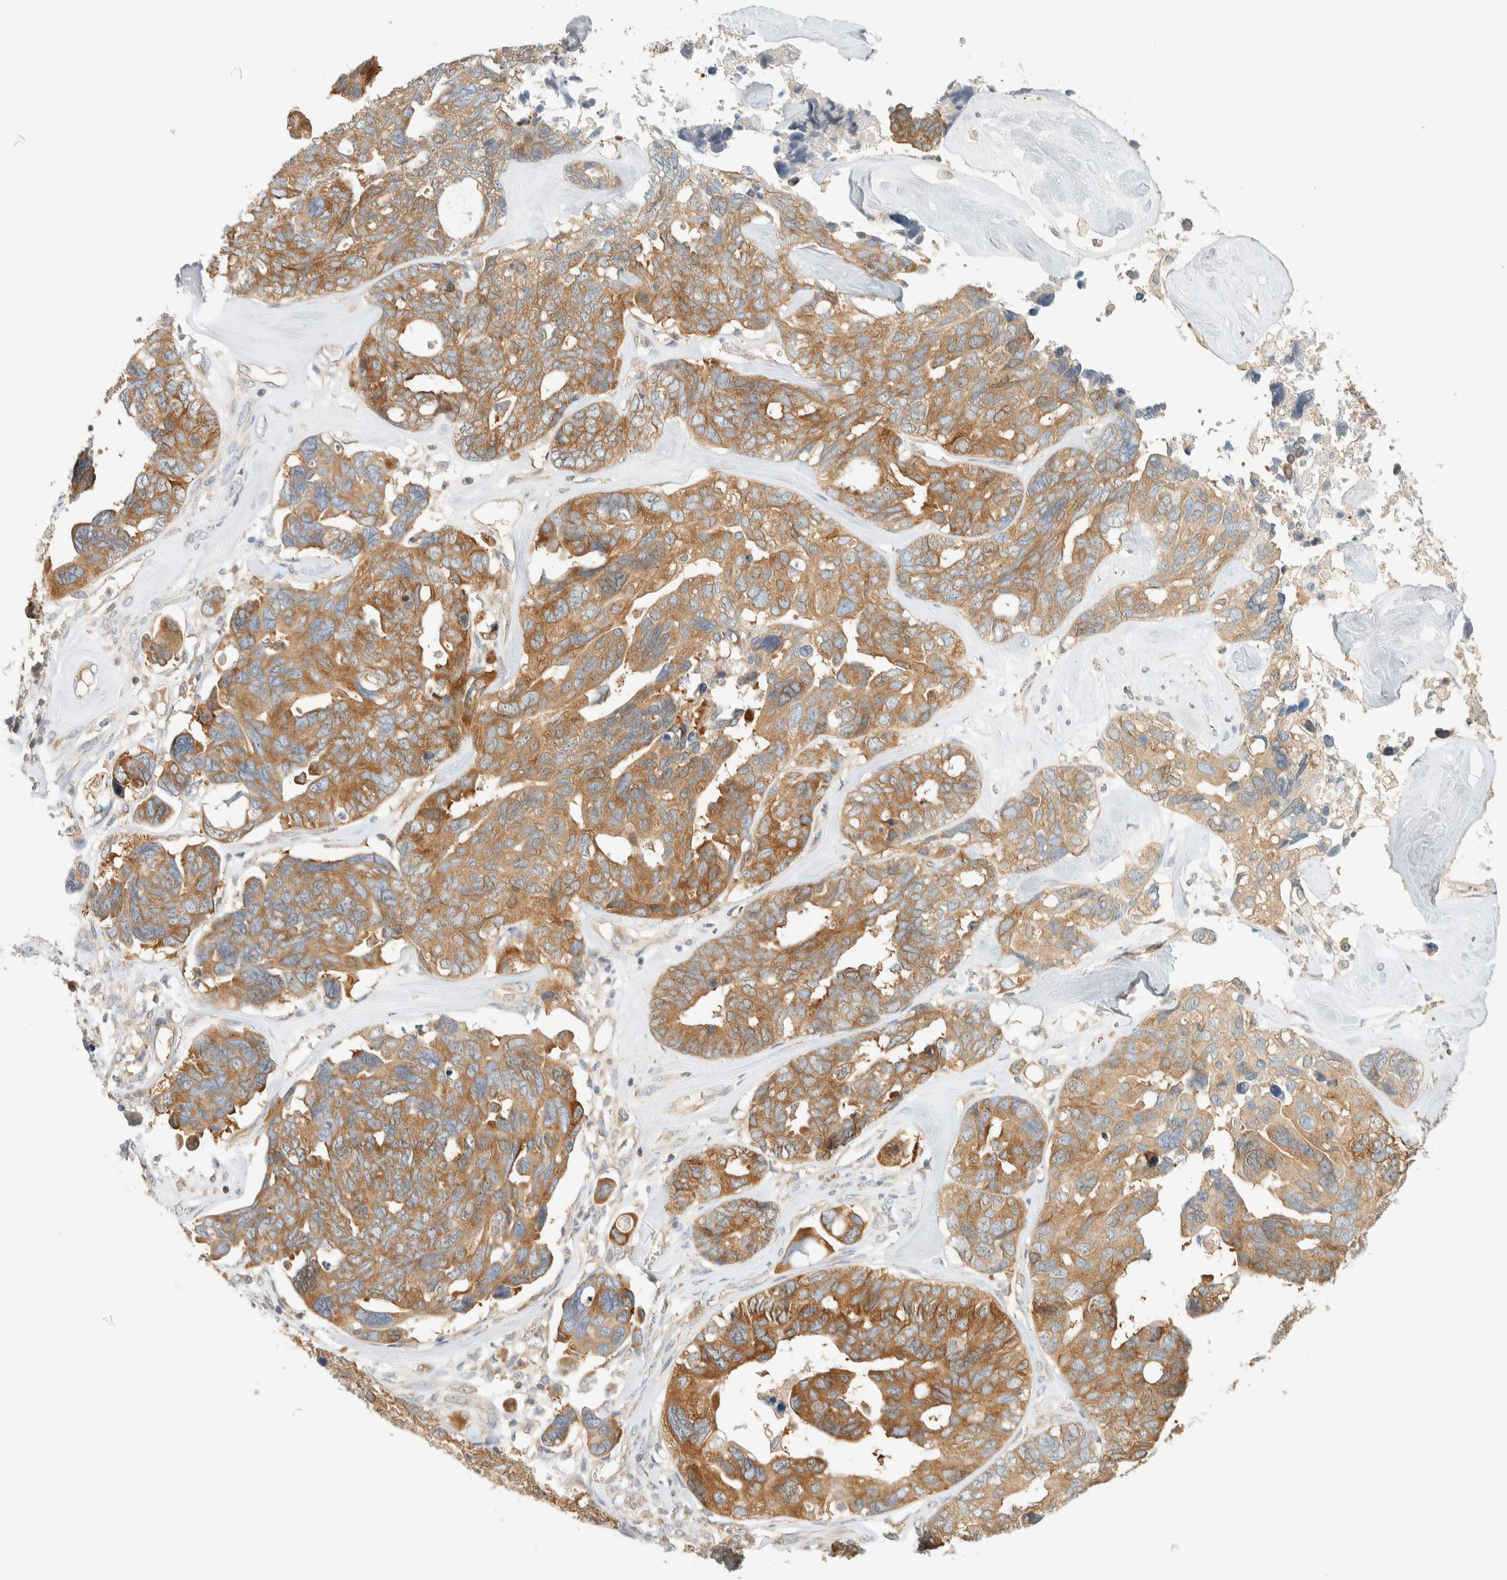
{"staining": {"intensity": "moderate", "quantity": ">75%", "location": "cytoplasmic/membranous"}, "tissue": "ovarian cancer", "cell_type": "Tumor cells", "image_type": "cancer", "snomed": [{"axis": "morphology", "description": "Cystadenocarcinoma, serous, NOS"}, {"axis": "topography", "description": "Ovary"}], "caption": "Serous cystadenocarcinoma (ovarian) was stained to show a protein in brown. There is medium levels of moderate cytoplasmic/membranous staining in about >75% of tumor cells. The protein of interest is stained brown, and the nuclei are stained in blue (DAB (3,3'-diaminobenzidine) IHC with brightfield microscopy, high magnification).", "gene": "ARFGEF1", "patient": {"sex": "female", "age": 79}}